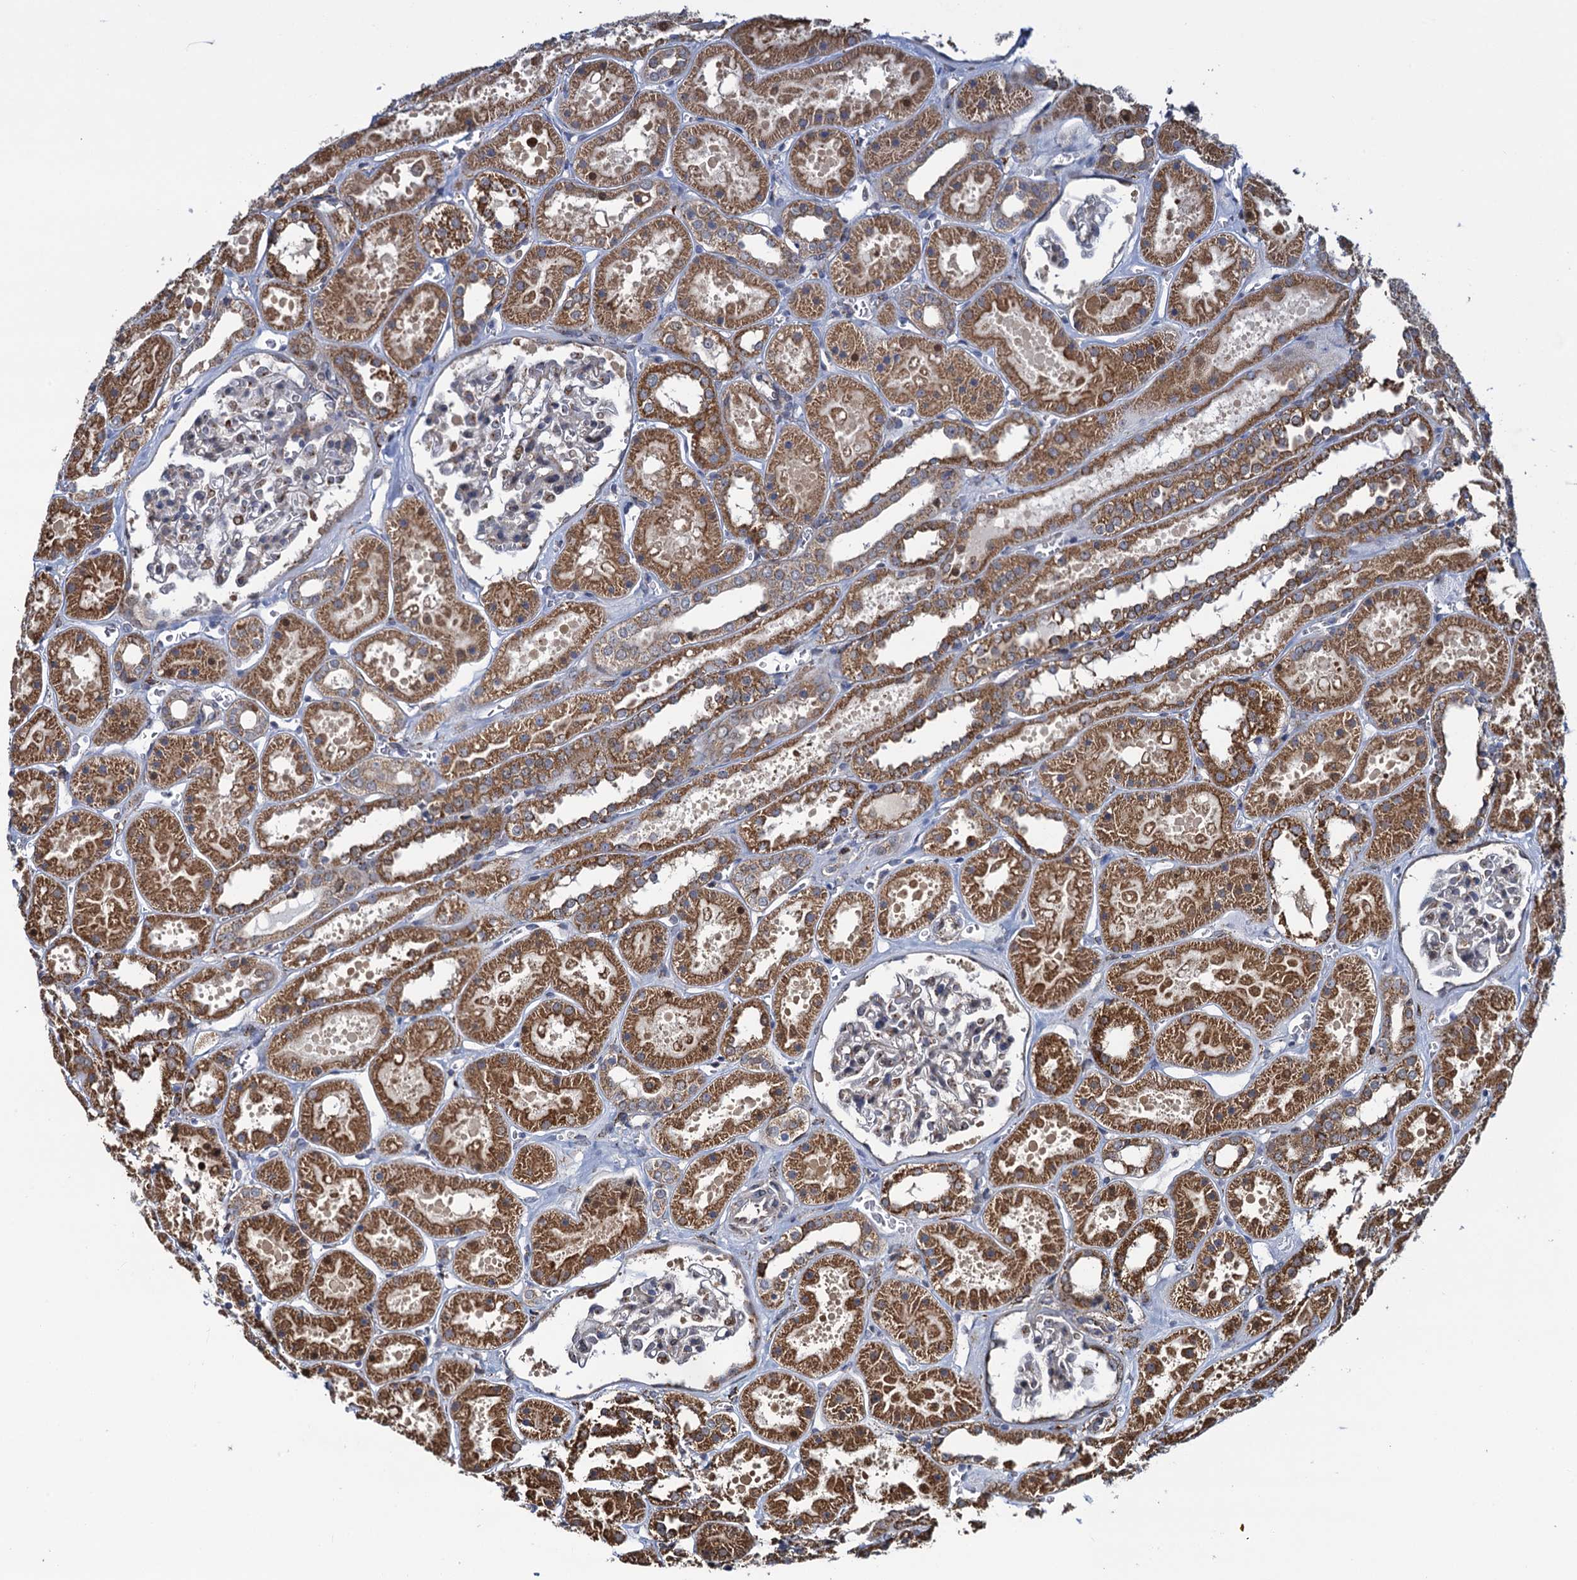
{"staining": {"intensity": "weak", "quantity": "<25%", "location": "cytoplasmic/membranous"}, "tissue": "kidney", "cell_type": "Cells in glomeruli", "image_type": "normal", "snomed": [{"axis": "morphology", "description": "Normal tissue, NOS"}, {"axis": "topography", "description": "Kidney"}], "caption": "This is an immunohistochemistry (IHC) histopathology image of benign kidney. There is no positivity in cells in glomeruli.", "gene": "CCDC102A", "patient": {"sex": "female", "age": 41}}